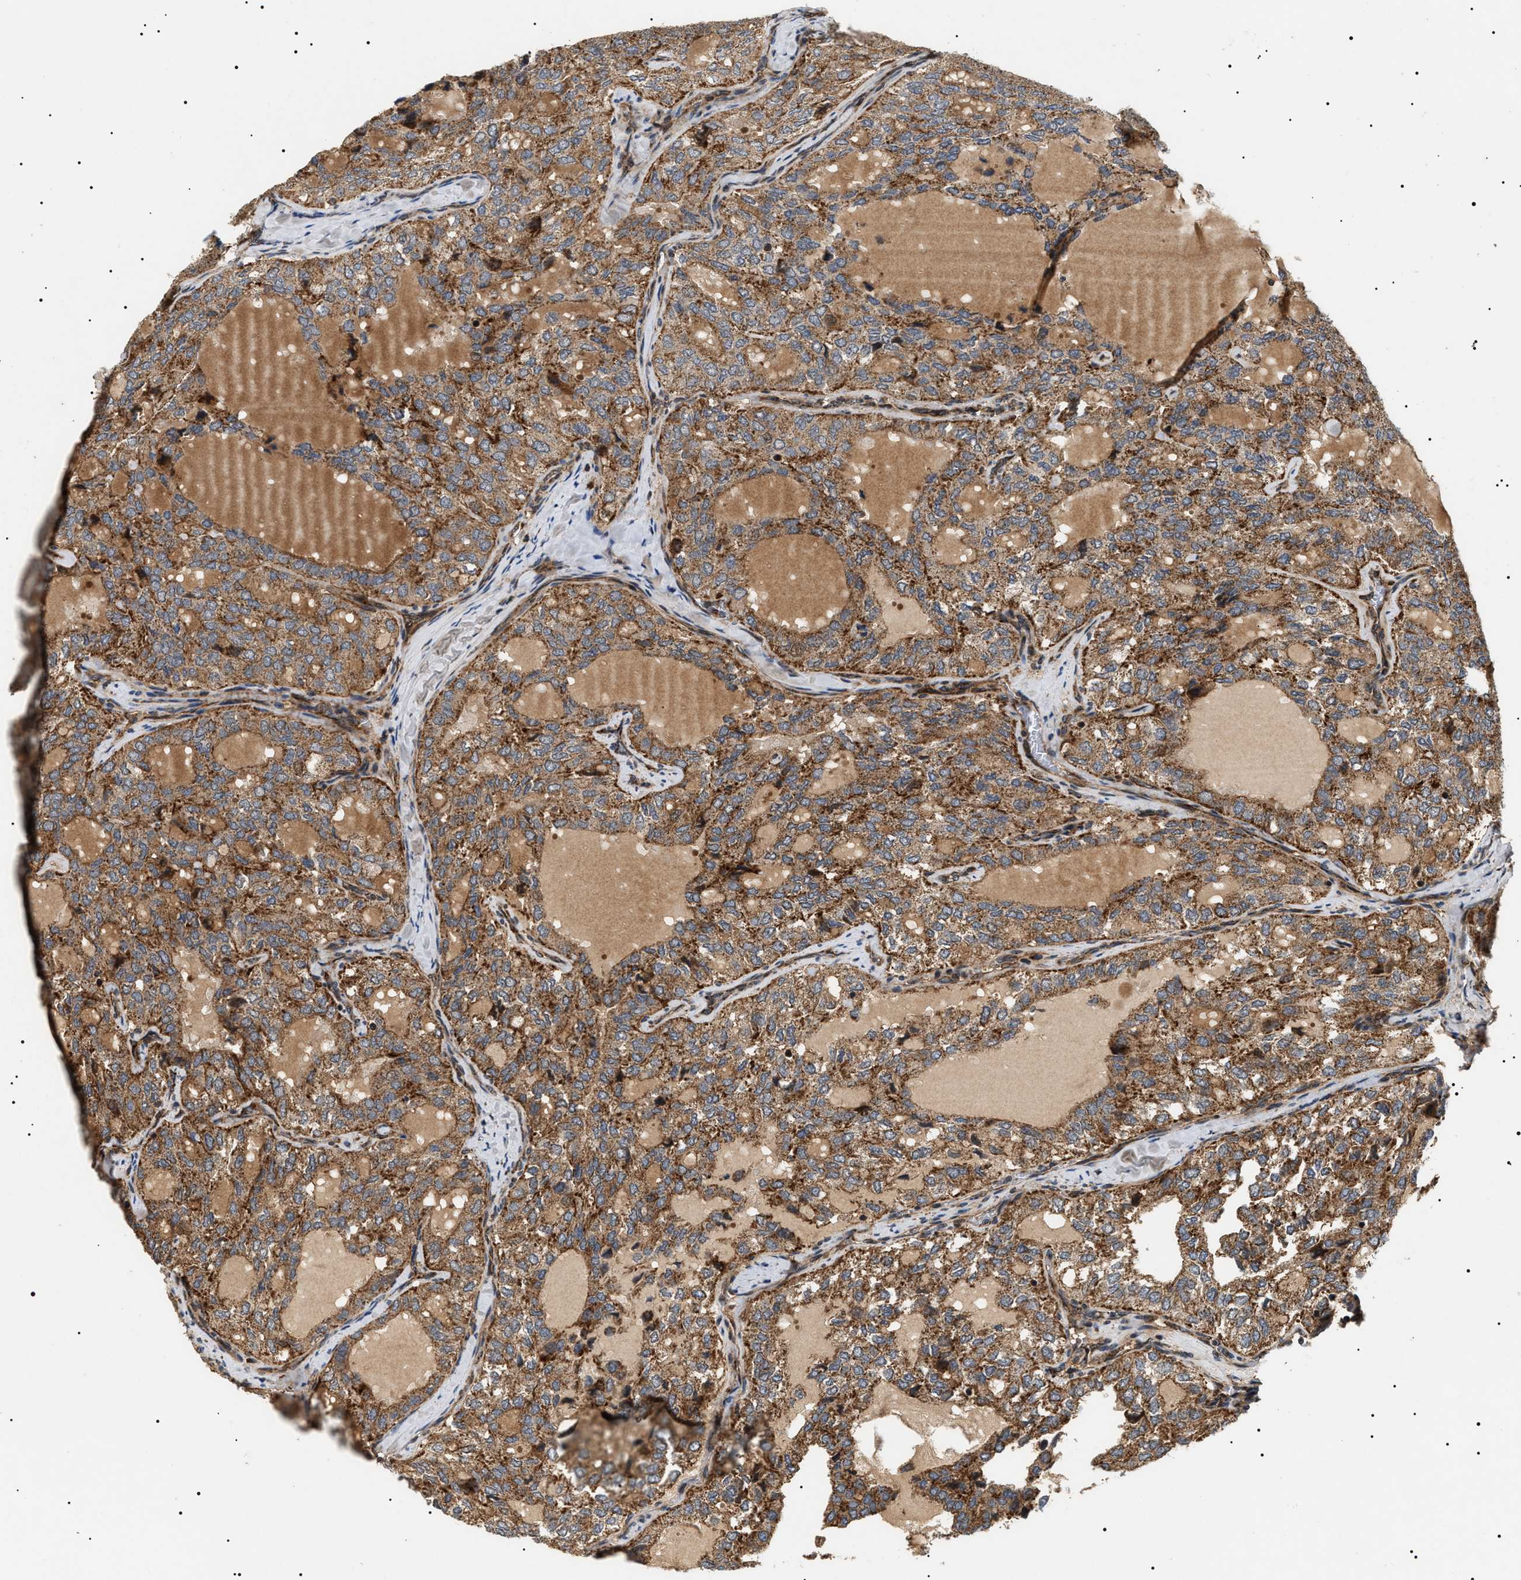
{"staining": {"intensity": "strong", "quantity": ">75%", "location": "cytoplasmic/membranous"}, "tissue": "thyroid cancer", "cell_type": "Tumor cells", "image_type": "cancer", "snomed": [{"axis": "morphology", "description": "Follicular adenoma carcinoma, NOS"}, {"axis": "topography", "description": "Thyroid gland"}], "caption": "Thyroid cancer (follicular adenoma carcinoma) tissue demonstrates strong cytoplasmic/membranous positivity in about >75% of tumor cells", "gene": "ZBTB26", "patient": {"sex": "male", "age": 75}}